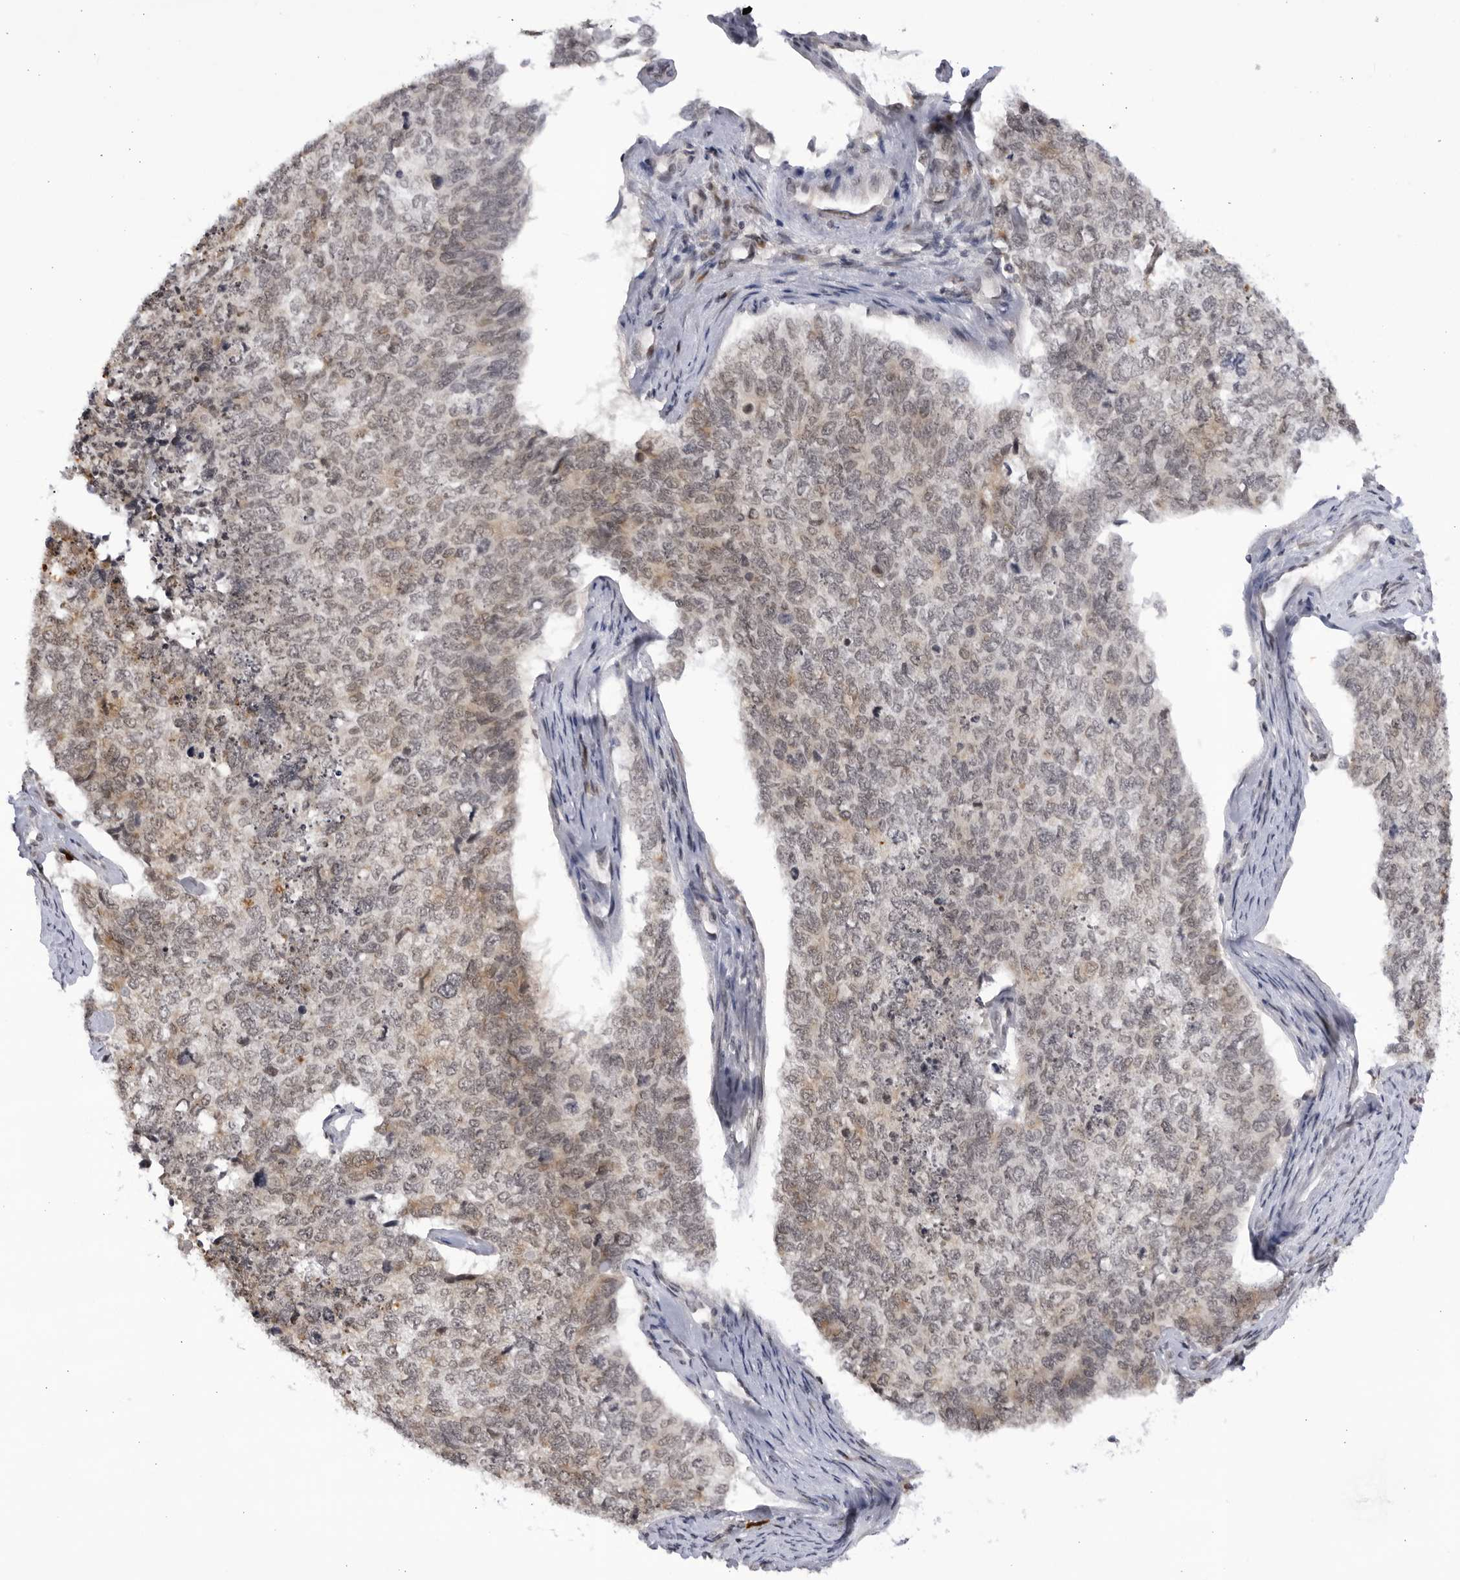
{"staining": {"intensity": "weak", "quantity": "<25%", "location": "nuclear"}, "tissue": "cervical cancer", "cell_type": "Tumor cells", "image_type": "cancer", "snomed": [{"axis": "morphology", "description": "Squamous cell carcinoma, NOS"}, {"axis": "topography", "description": "Cervix"}], "caption": "IHC histopathology image of neoplastic tissue: cervical cancer (squamous cell carcinoma) stained with DAB shows no significant protein staining in tumor cells.", "gene": "RASGEF1C", "patient": {"sex": "female", "age": 63}}